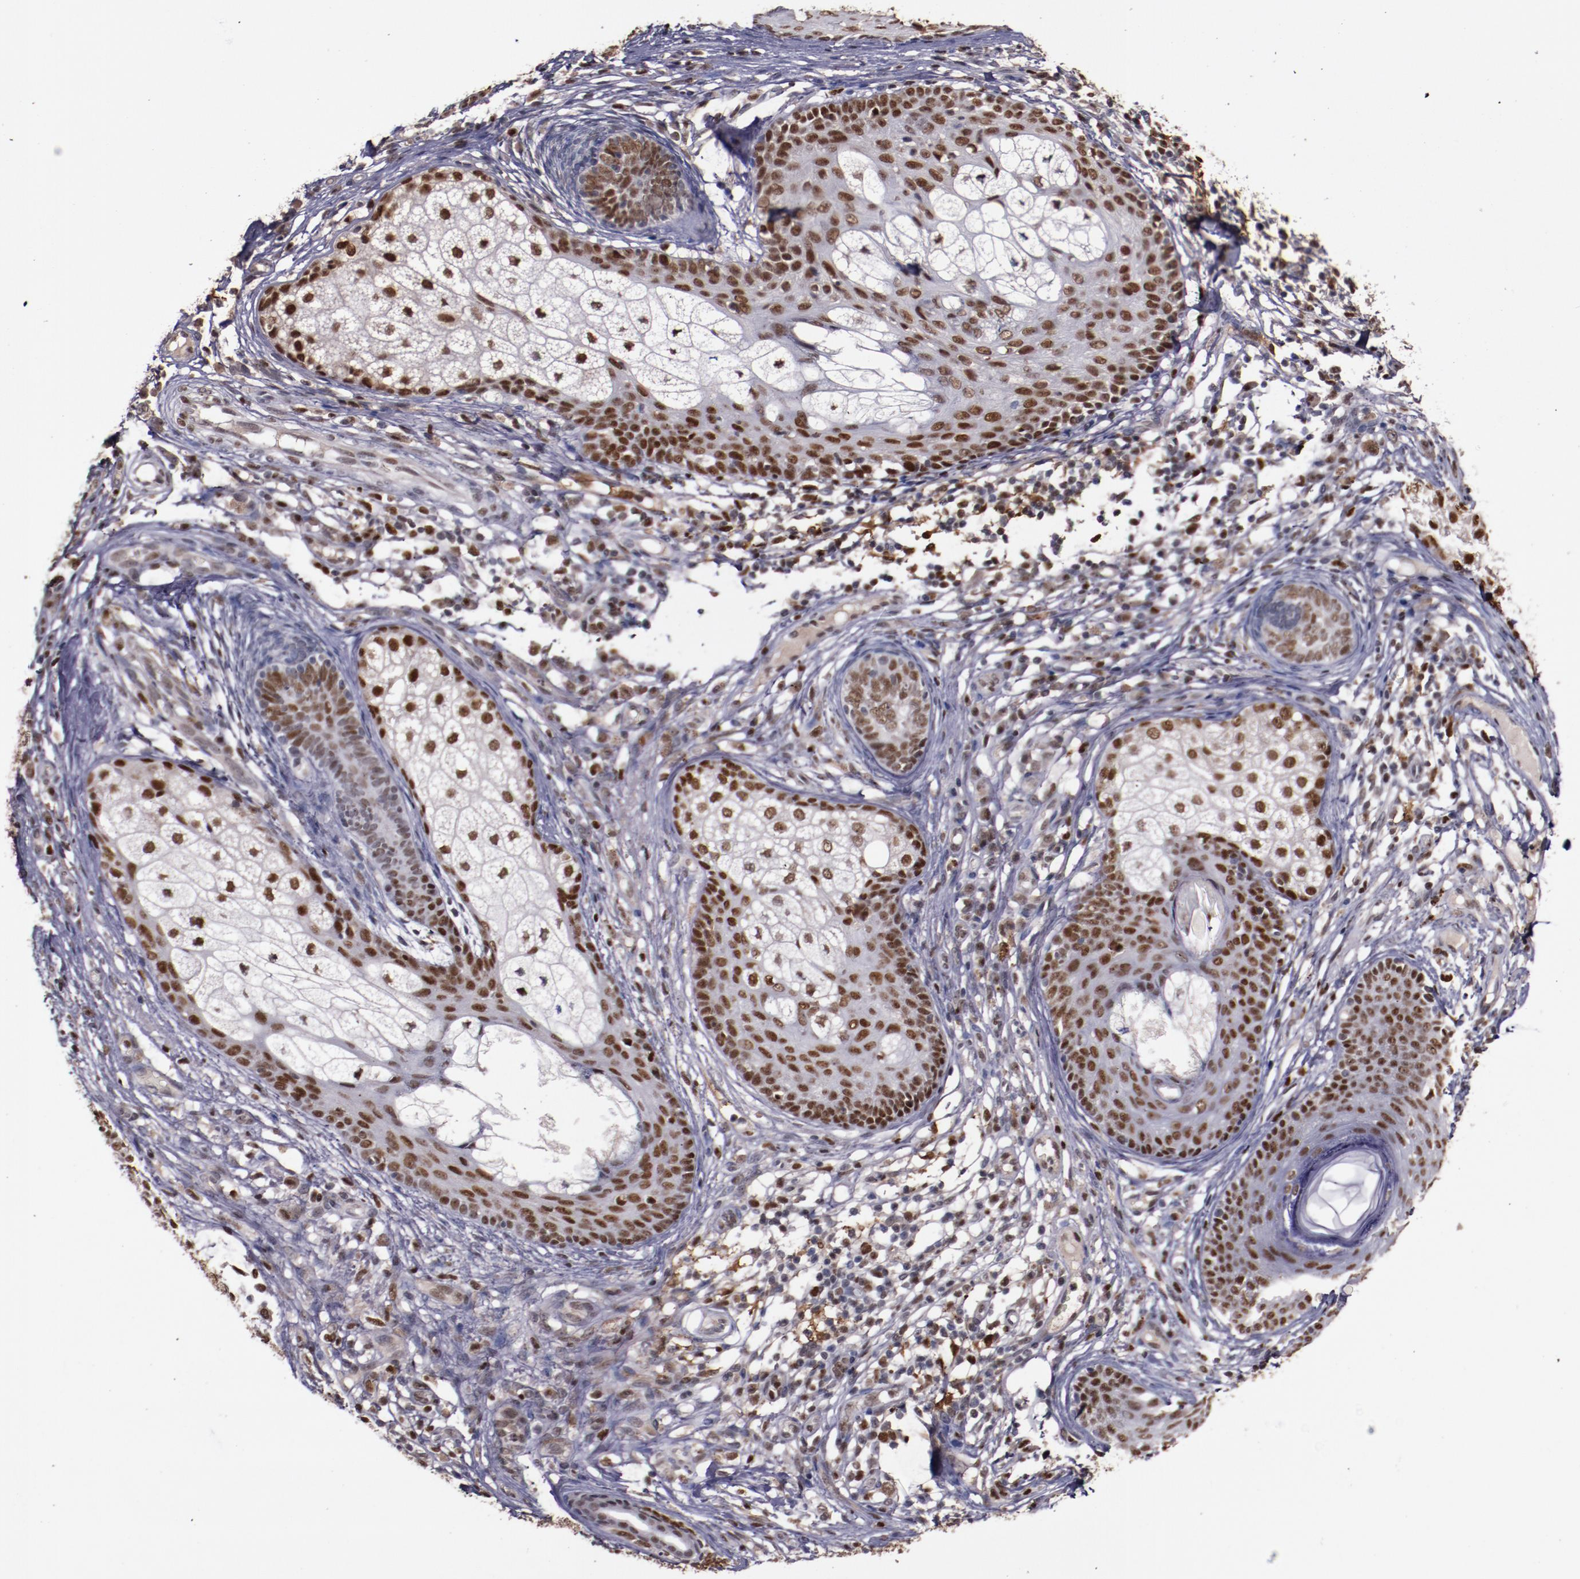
{"staining": {"intensity": "strong", "quantity": ">75%", "location": "nuclear"}, "tissue": "skin cancer", "cell_type": "Tumor cells", "image_type": "cancer", "snomed": [{"axis": "morphology", "description": "Basal cell carcinoma"}, {"axis": "topography", "description": "Skin"}], "caption": "Strong nuclear staining for a protein is identified in about >75% of tumor cells of basal cell carcinoma (skin) using IHC.", "gene": "CHEK2", "patient": {"sex": "male", "age": 74}}